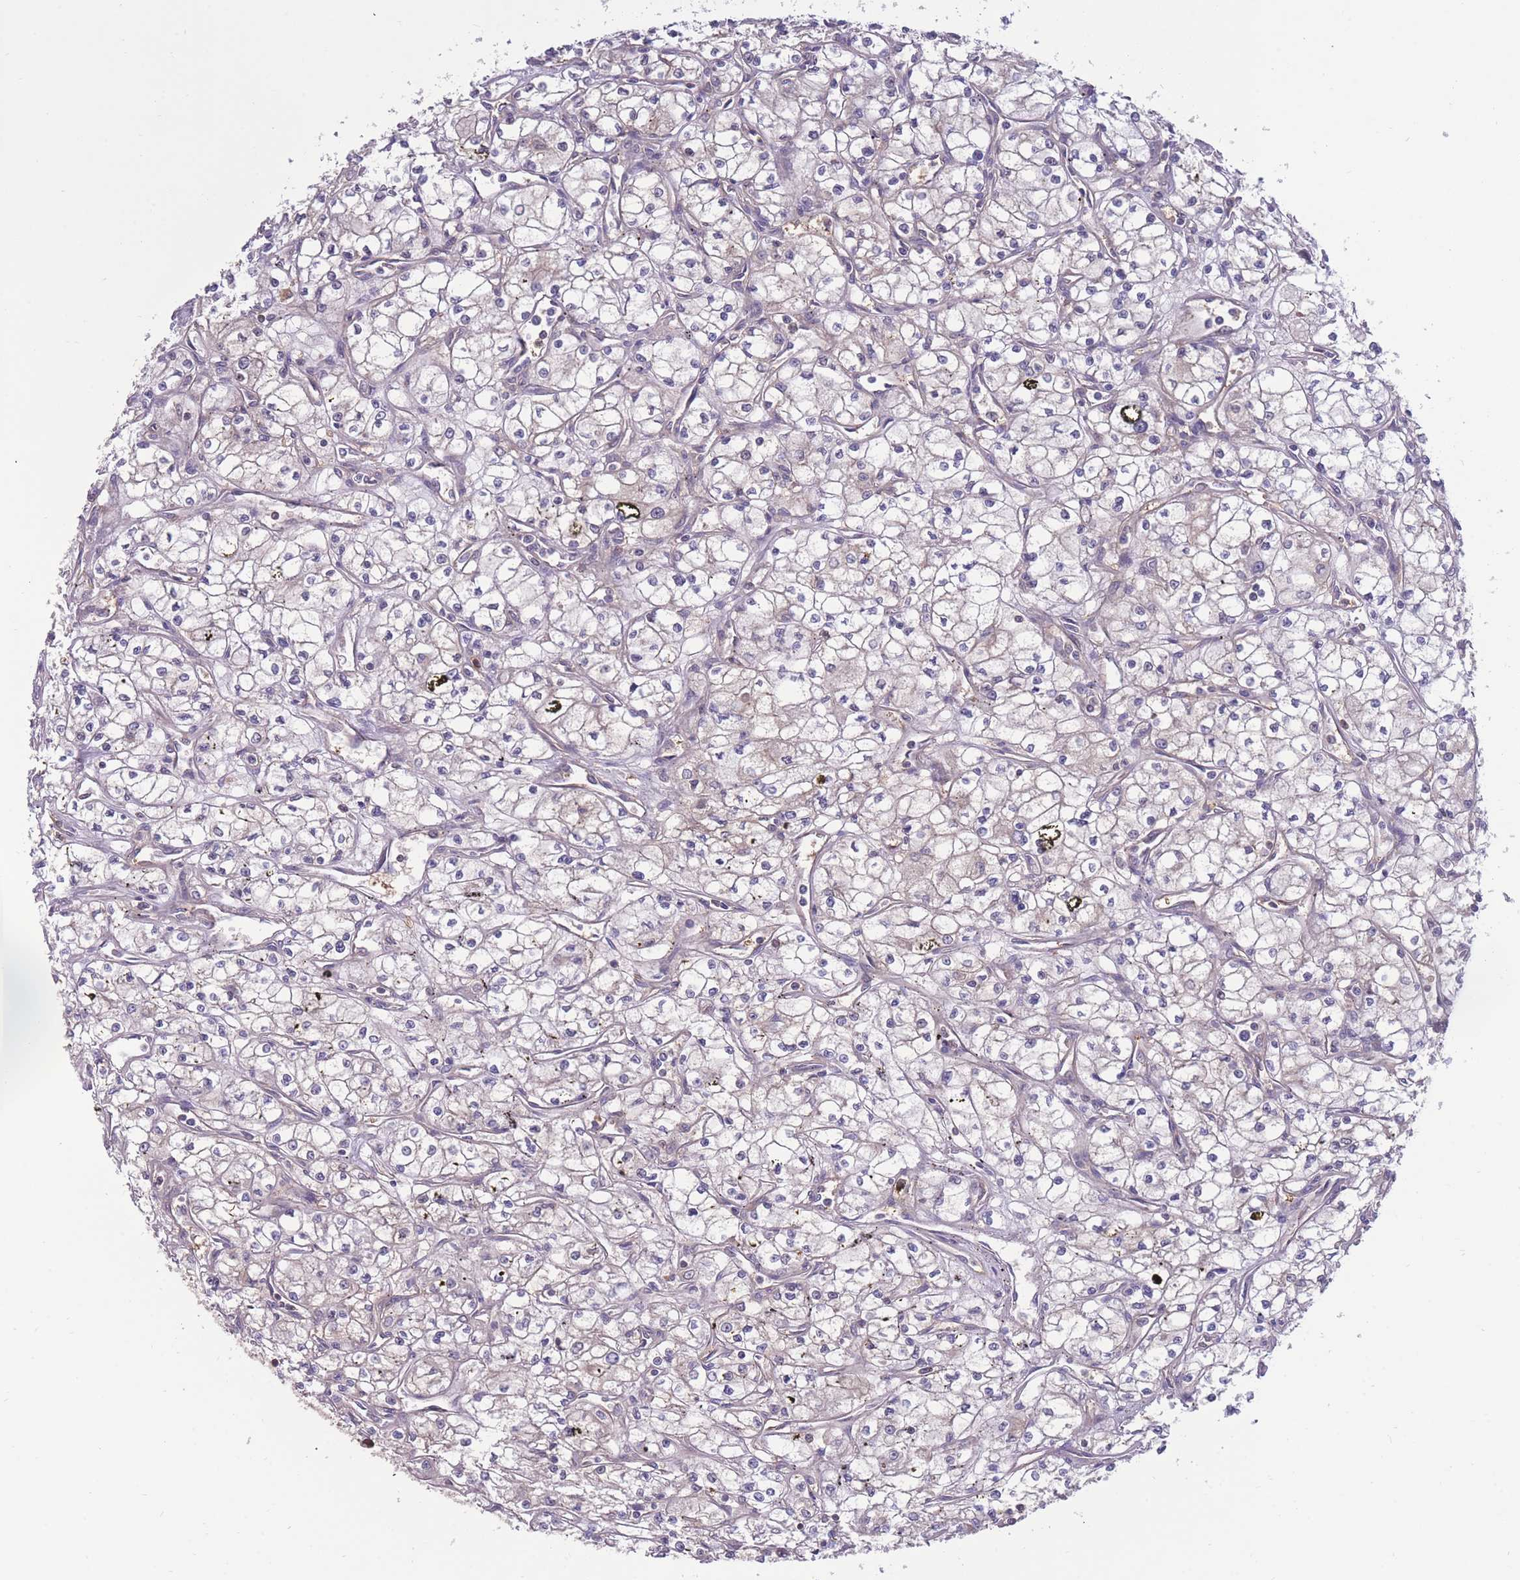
{"staining": {"intensity": "negative", "quantity": "none", "location": "none"}, "tissue": "renal cancer", "cell_type": "Tumor cells", "image_type": "cancer", "snomed": [{"axis": "morphology", "description": "Adenocarcinoma, NOS"}, {"axis": "topography", "description": "Kidney"}], "caption": "Immunohistochemistry (IHC) photomicrograph of renal cancer (adenocarcinoma) stained for a protein (brown), which shows no positivity in tumor cells. (Brightfield microscopy of DAB (3,3'-diaminobenzidine) immunohistochemistry at high magnification).", "gene": "UBE2N", "patient": {"sex": "male", "age": 59}}